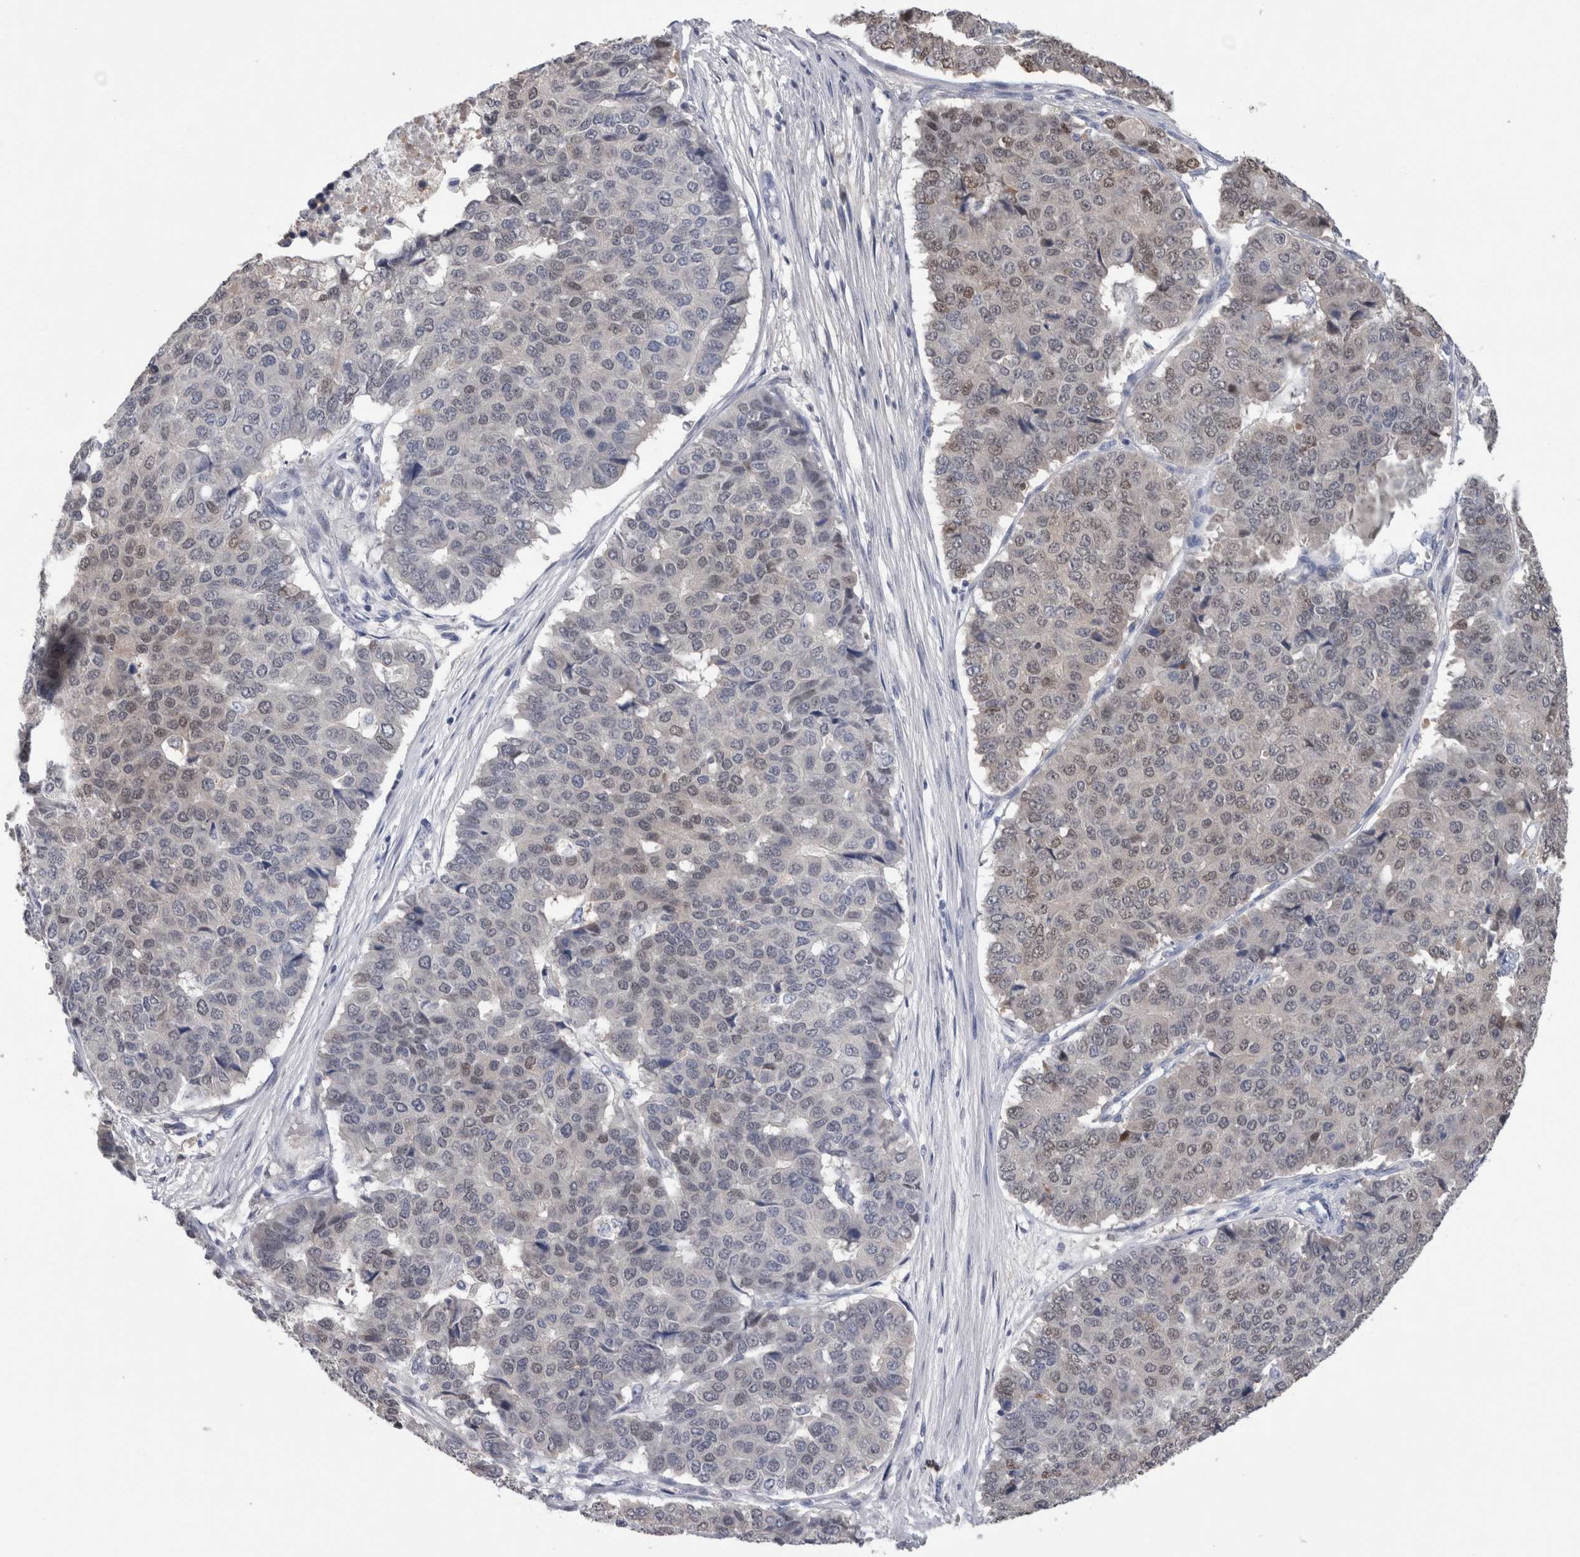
{"staining": {"intensity": "weak", "quantity": "<25%", "location": "nuclear"}, "tissue": "pancreatic cancer", "cell_type": "Tumor cells", "image_type": "cancer", "snomed": [{"axis": "morphology", "description": "Adenocarcinoma, NOS"}, {"axis": "topography", "description": "Pancreas"}], "caption": "High power microscopy photomicrograph of an IHC photomicrograph of adenocarcinoma (pancreatic), revealing no significant expression in tumor cells.", "gene": "CA8", "patient": {"sex": "male", "age": 50}}